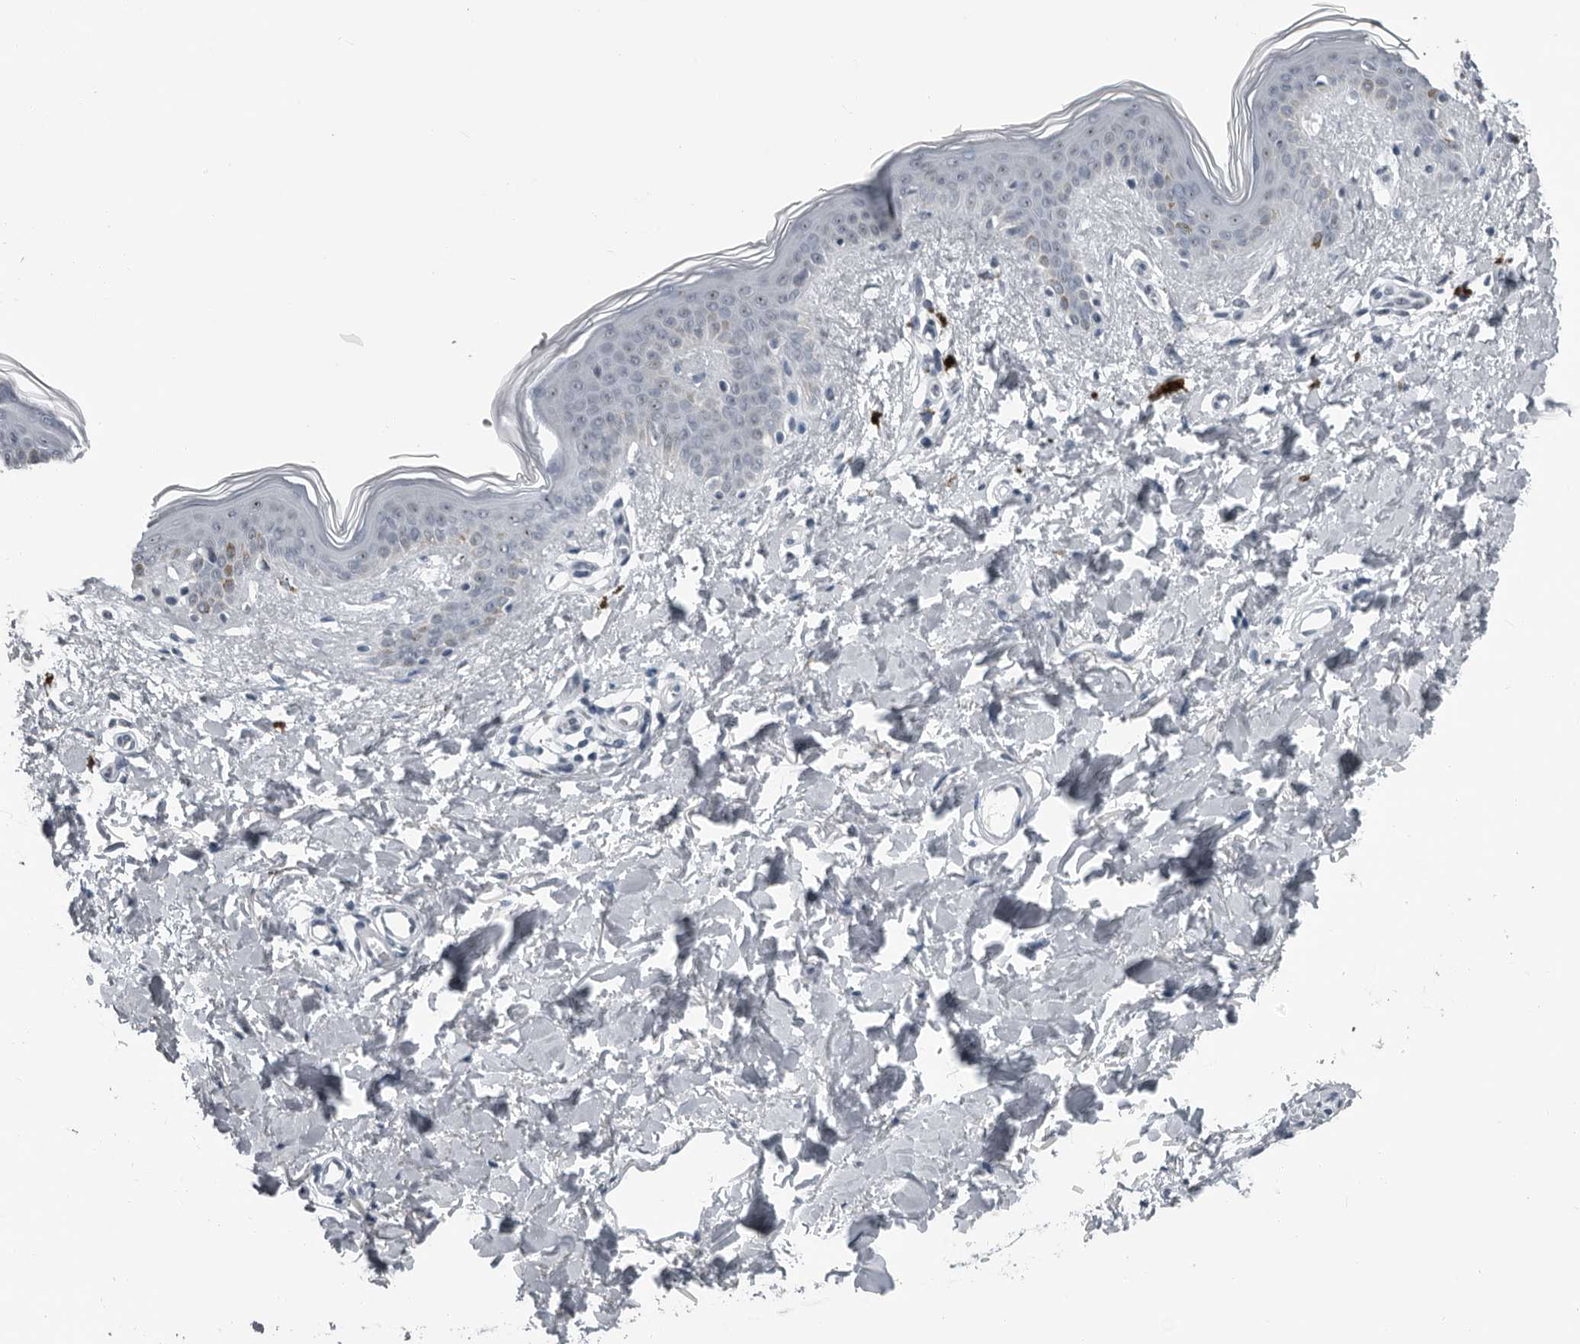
{"staining": {"intensity": "negative", "quantity": "none", "location": "none"}, "tissue": "skin", "cell_type": "Fibroblasts", "image_type": "normal", "snomed": [{"axis": "morphology", "description": "Normal tissue, NOS"}, {"axis": "topography", "description": "Skin"}], "caption": "DAB immunohistochemical staining of unremarkable human skin exhibits no significant positivity in fibroblasts. (Immunohistochemistry (ihc), brightfield microscopy, high magnification).", "gene": "PDCD11", "patient": {"sex": "female", "age": 46}}